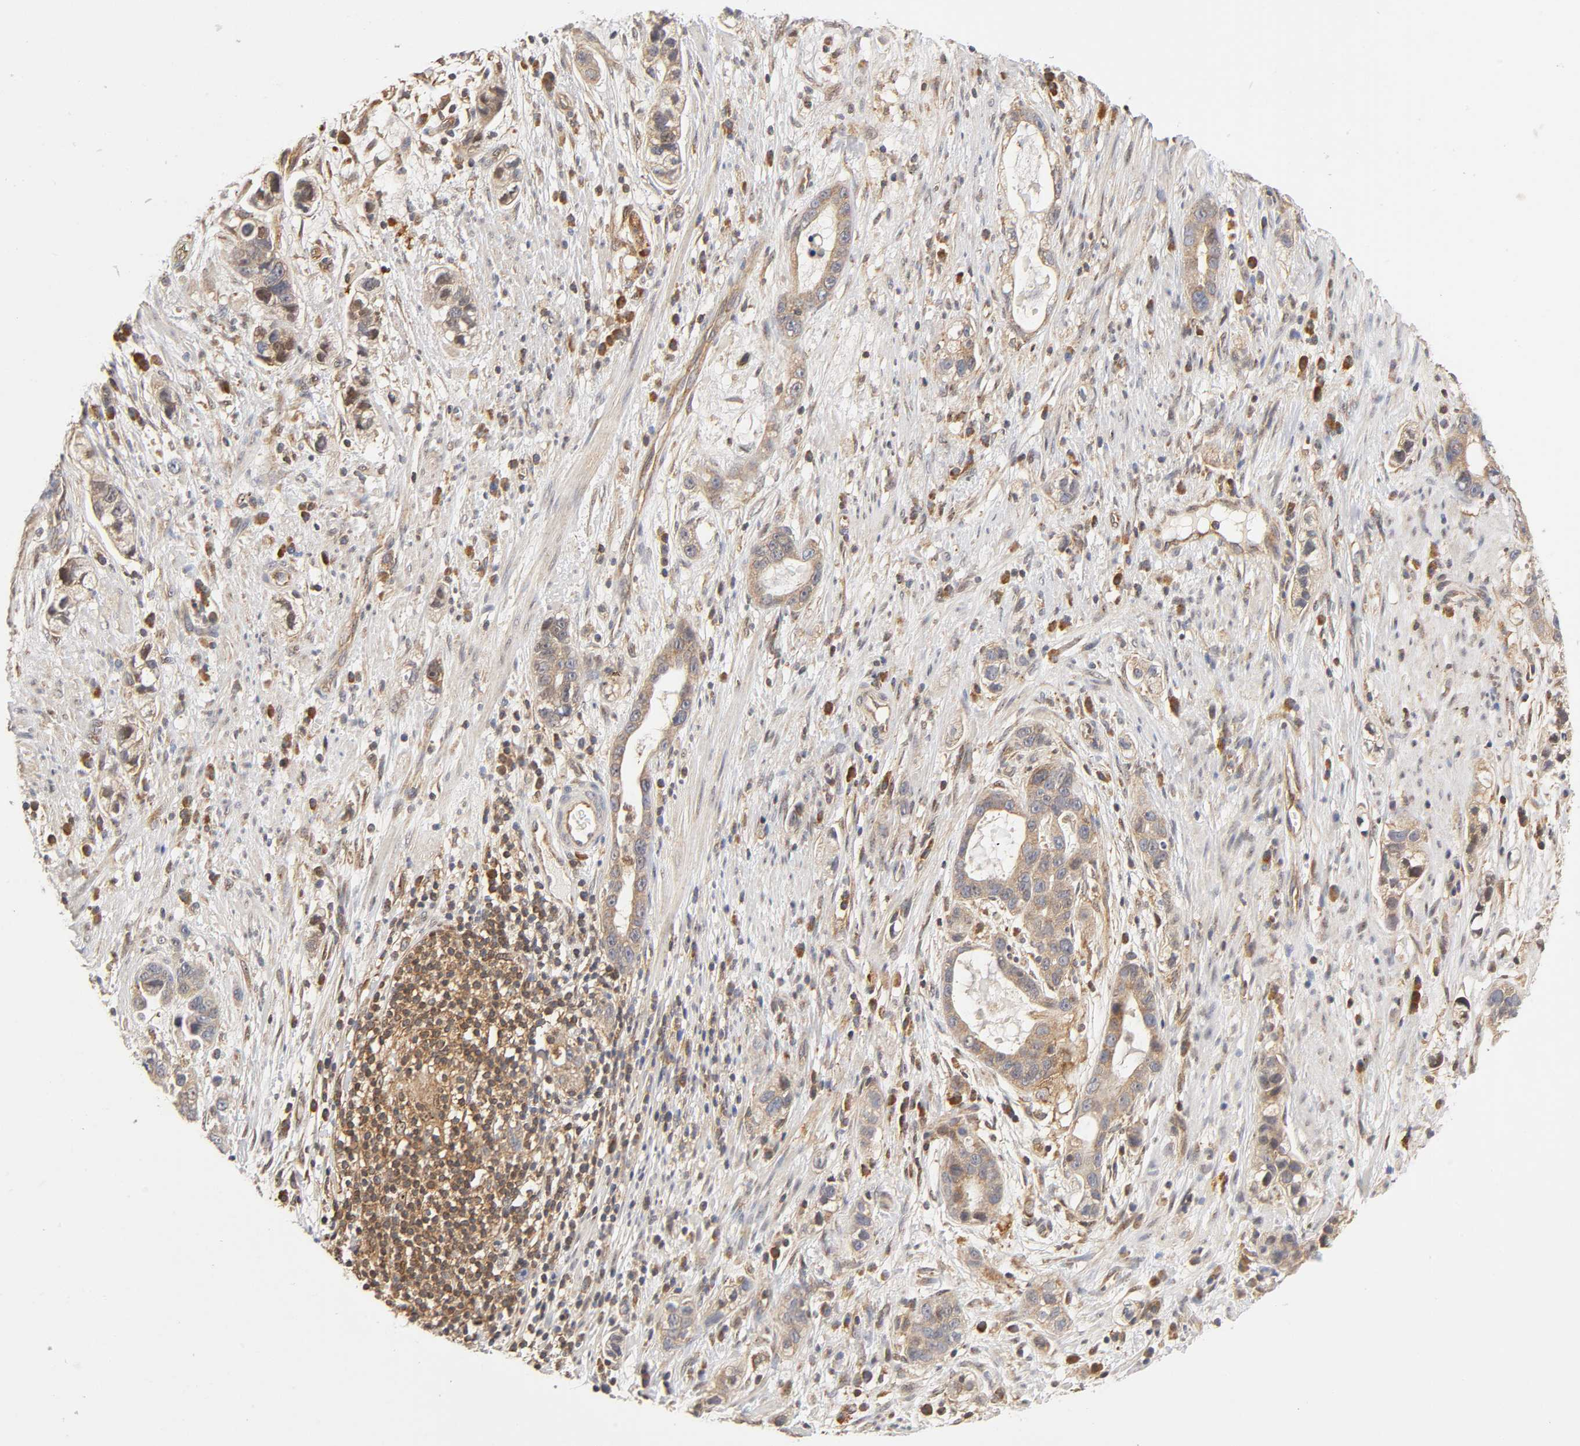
{"staining": {"intensity": "weak", "quantity": ">75%", "location": "cytoplasmic/membranous"}, "tissue": "stomach cancer", "cell_type": "Tumor cells", "image_type": "cancer", "snomed": [{"axis": "morphology", "description": "Adenocarcinoma, NOS"}, {"axis": "topography", "description": "Stomach, lower"}], "caption": "Immunohistochemistry (IHC) staining of stomach cancer, which reveals low levels of weak cytoplasmic/membranous staining in about >75% of tumor cells indicating weak cytoplasmic/membranous protein expression. The staining was performed using DAB (3,3'-diaminobenzidine) (brown) for protein detection and nuclei were counterstained in hematoxylin (blue).", "gene": "PAFAH1B1", "patient": {"sex": "female", "age": 93}}